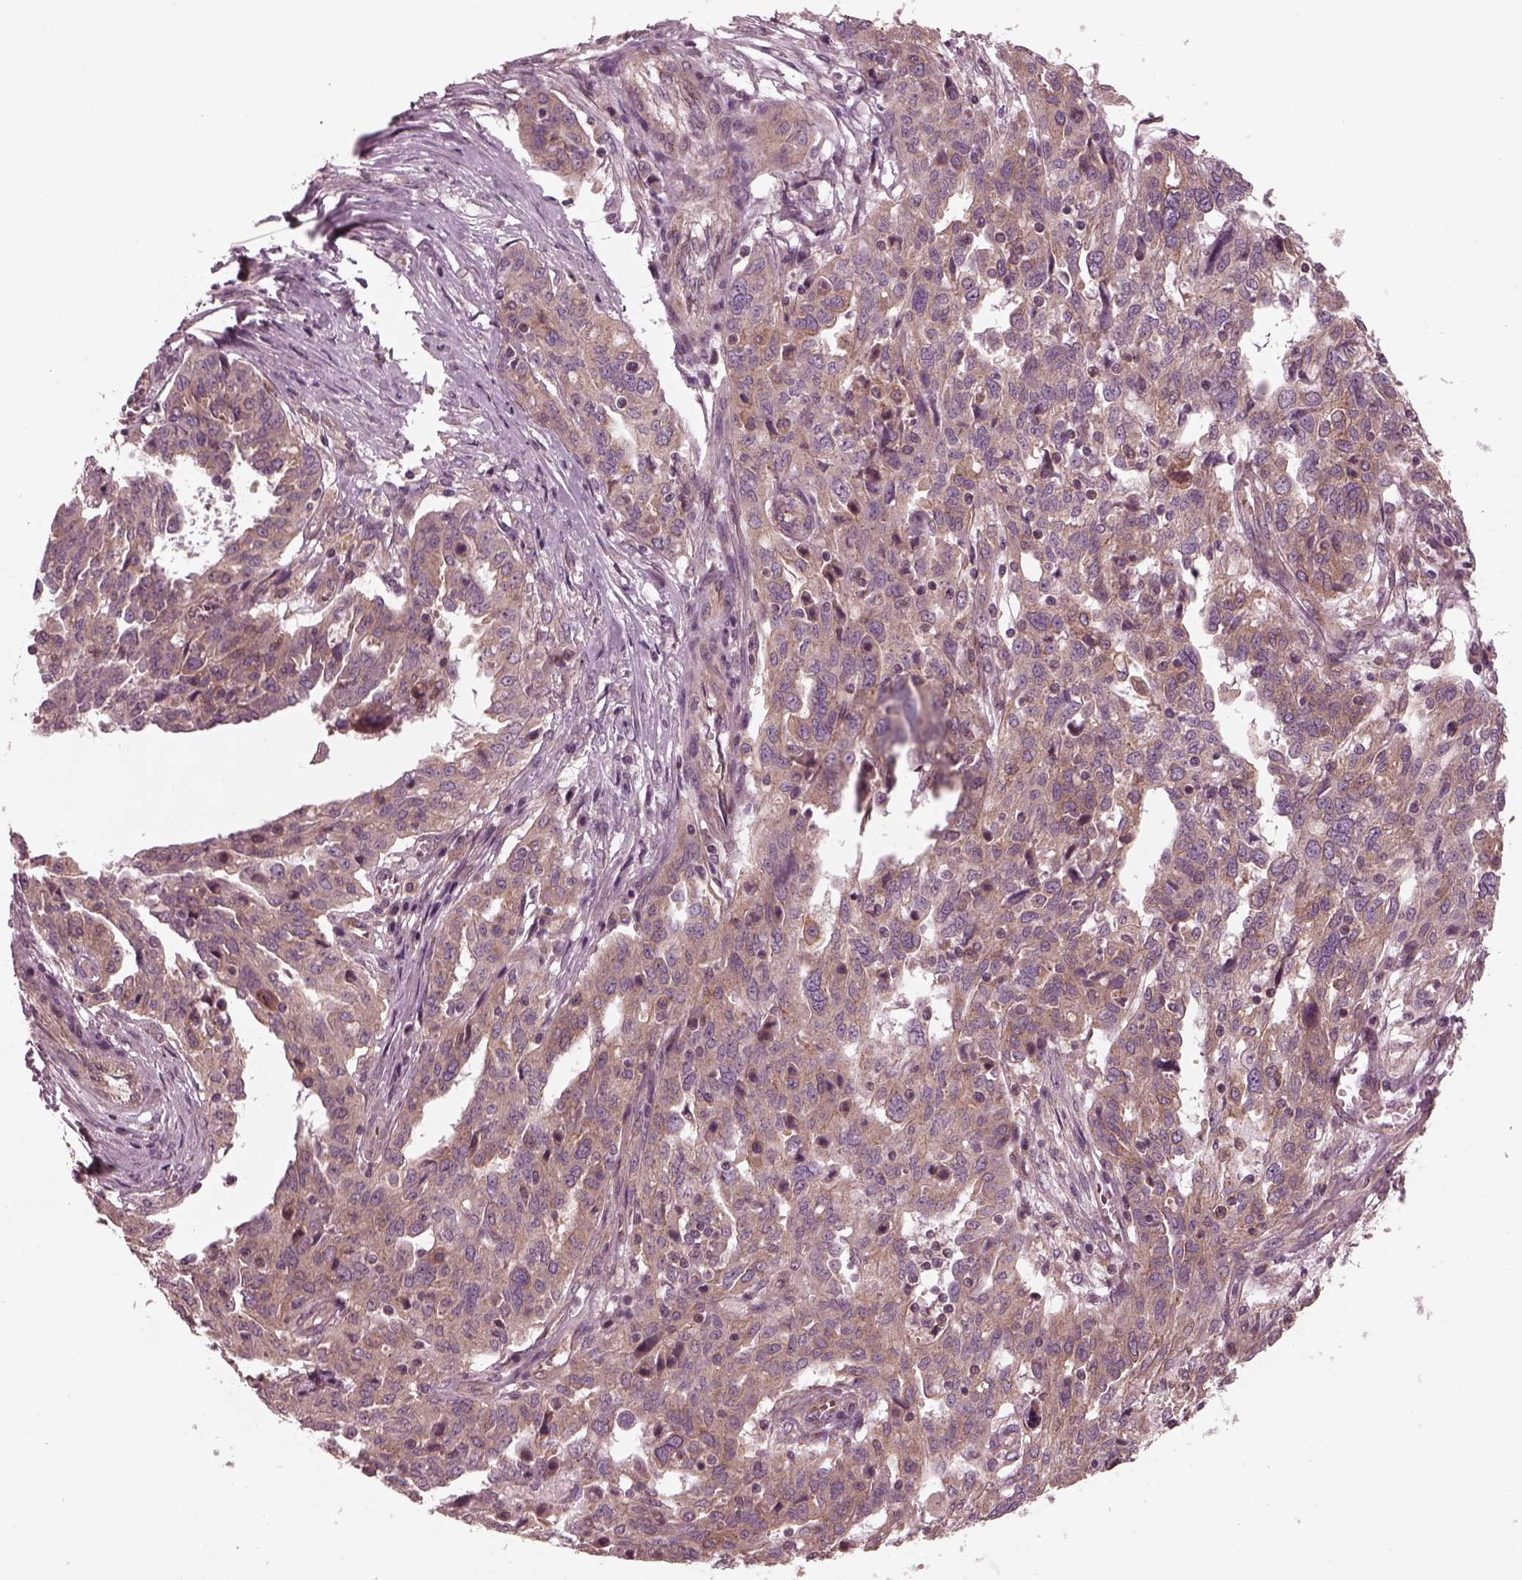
{"staining": {"intensity": "weak", "quantity": ">75%", "location": "cytoplasmic/membranous"}, "tissue": "ovarian cancer", "cell_type": "Tumor cells", "image_type": "cancer", "snomed": [{"axis": "morphology", "description": "Cystadenocarcinoma, serous, NOS"}, {"axis": "topography", "description": "Ovary"}], "caption": "About >75% of tumor cells in ovarian cancer demonstrate weak cytoplasmic/membranous protein positivity as visualized by brown immunohistochemical staining.", "gene": "TUBG1", "patient": {"sex": "female", "age": 67}}